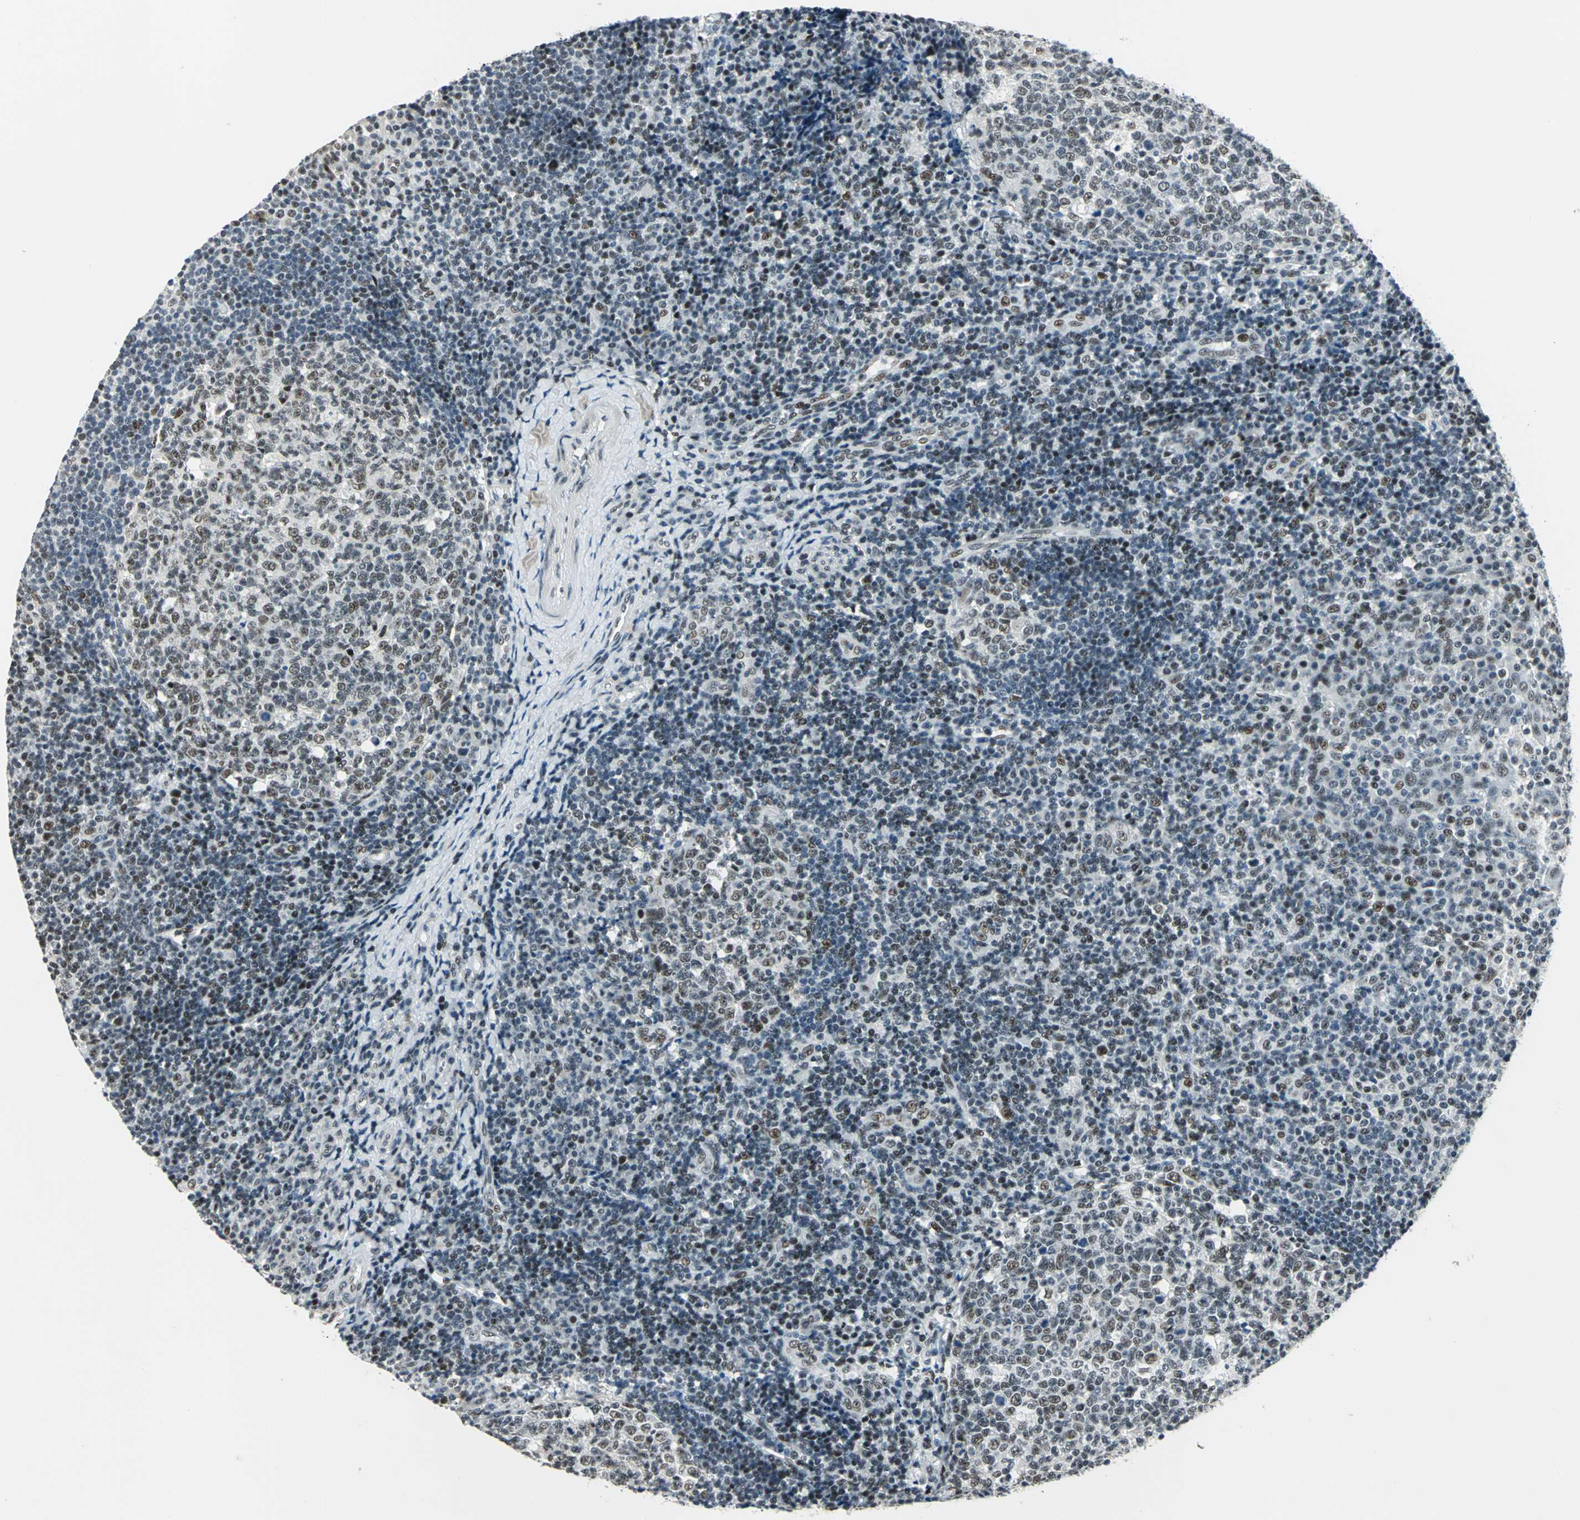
{"staining": {"intensity": "moderate", "quantity": ">75%", "location": "nuclear"}, "tissue": "tonsil", "cell_type": "Germinal center cells", "image_type": "normal", "snomed": [{"axis": "morphology", "description": "Normal tissue, NOS"}, {"axis": "topography", "description": "Tonsil"}], "caption": "Approximately >75% of germinal center cells in unremarkable tonsil reveal moderate nuclear protein staining as visualized by brown immunohistochemical staining.", "gene": "KAT6B", "patient": {"sex": "female", "age": 40}}